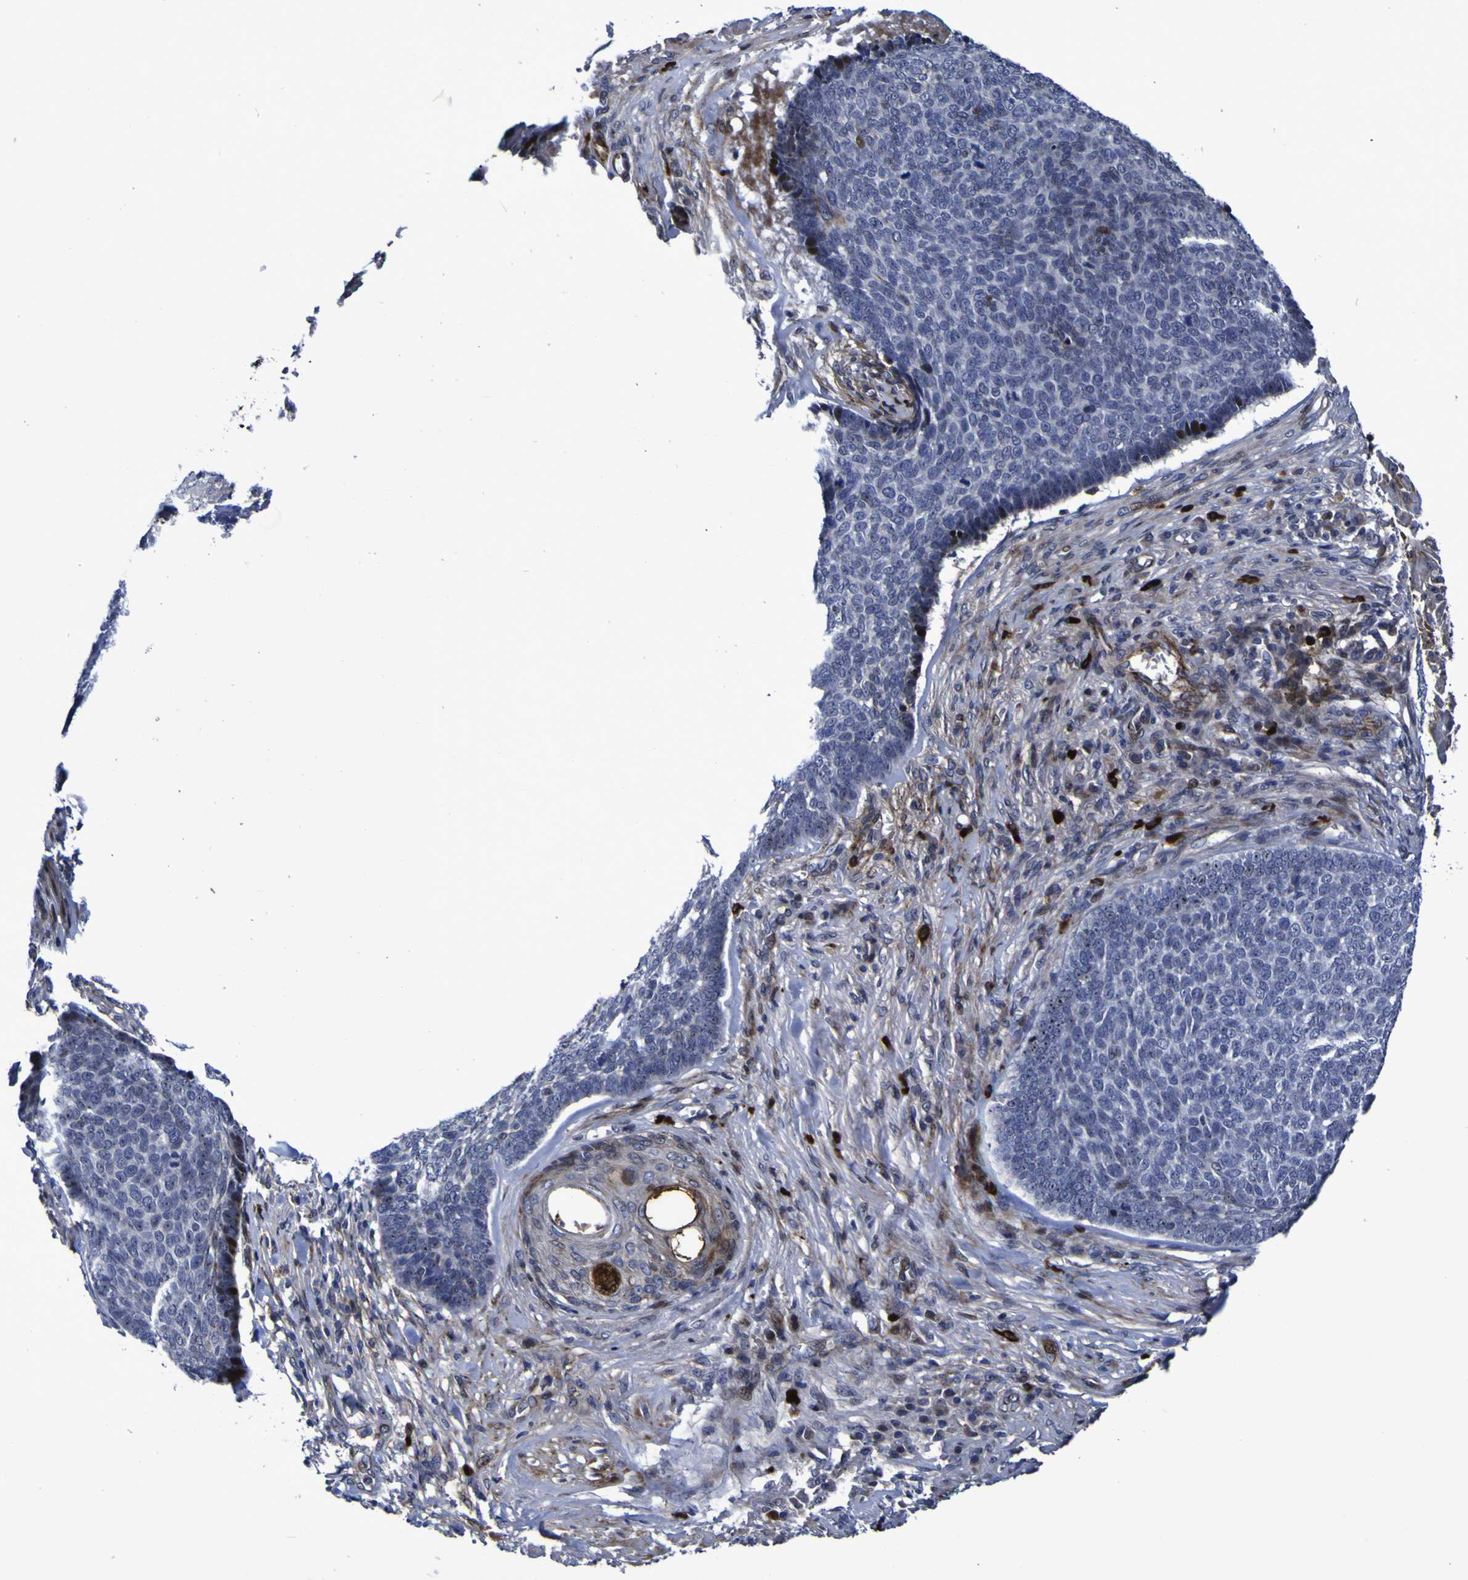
{"staining": {"intensity": "strong", "quantity": "<25%", "location": "cytoplasmic/membranous,nuclear"}, "tissue": "skin cancer", "cell_type": "Tumor cells", "image_type": "cancer", "snomed": [{"axis": "morphology", "description": "Basal cell carcinoma"}, {"axis": "topography", "description": "Skin"}], "caption": "Immunohistochemical staining of basal cell carcinoma (skin) displays strong cytoplasmic/membranous and nuclear protein positivity in approximately <25% of tumor cells.", "gene": "MGLL", "patient": {"sex": "male", "age": 84}}